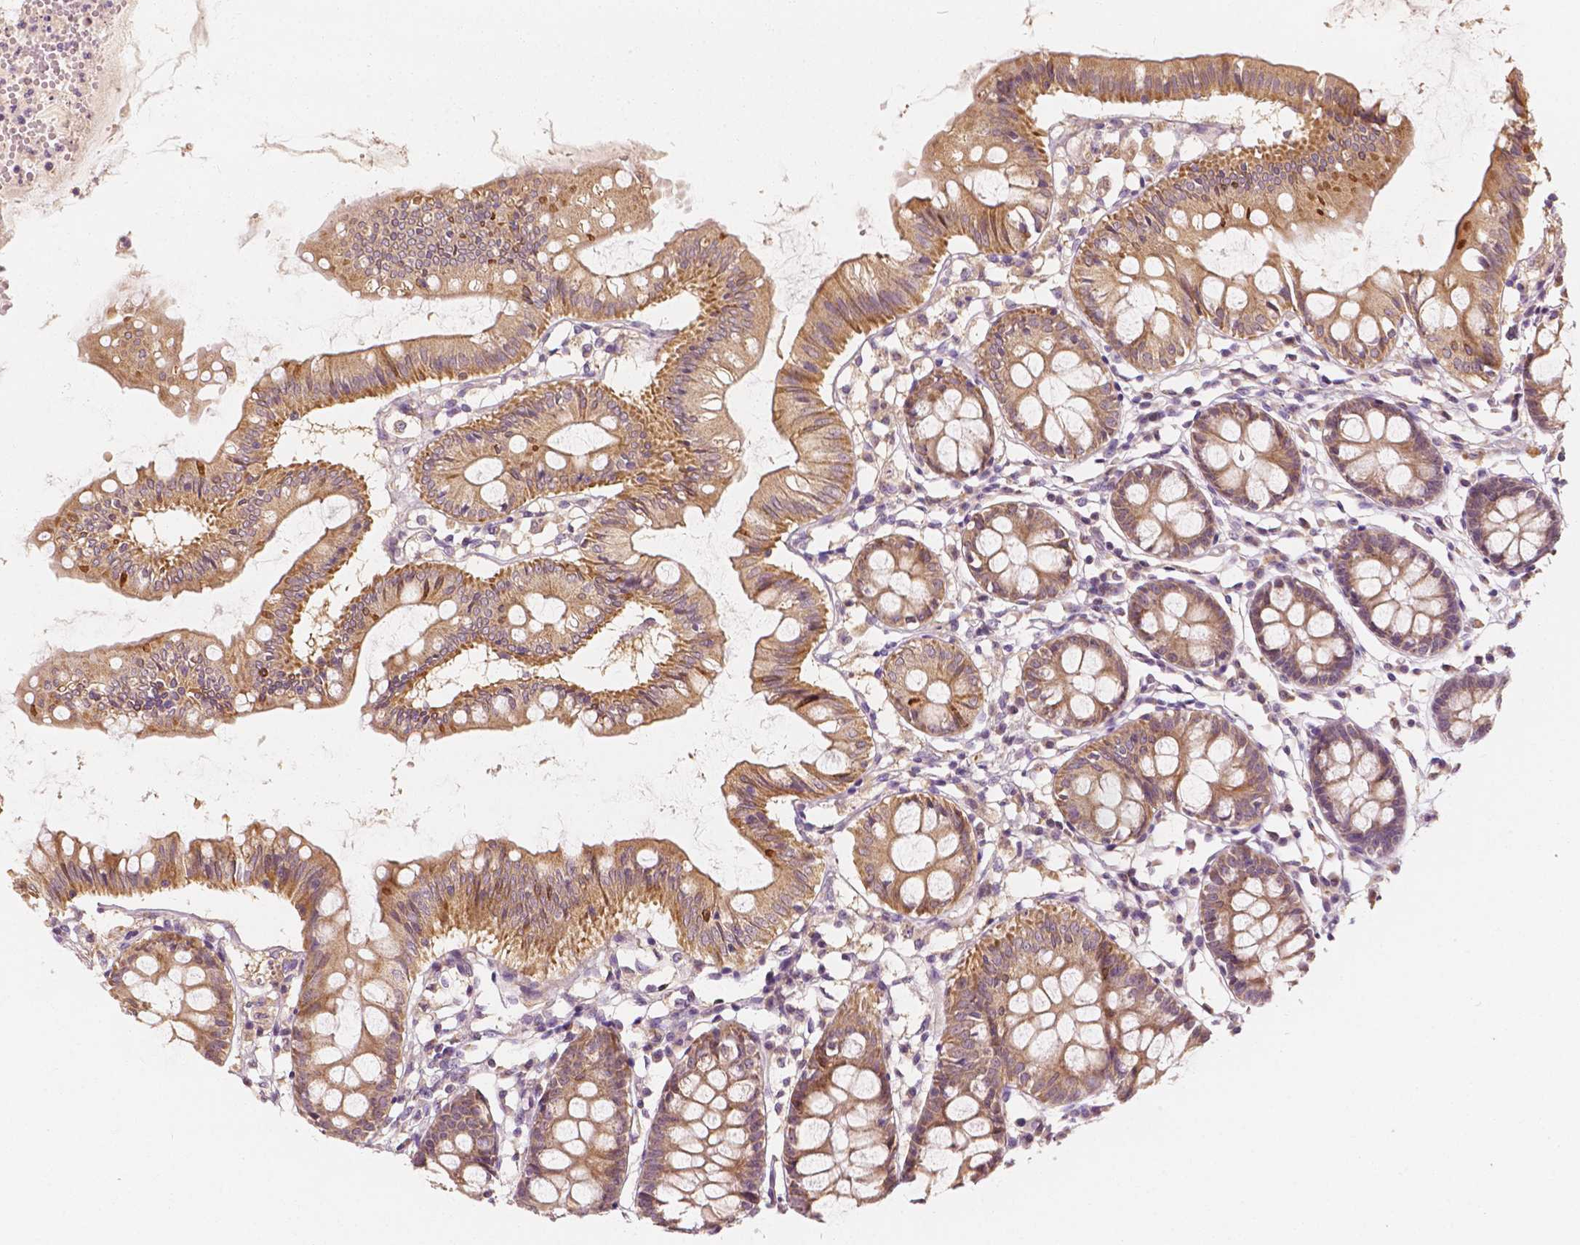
{"staining": {"intensity": "weak", "quantity": "<25%", "location": "cytoplasmic/membranous"}, "tissue": "colon", "cell_type": "Endothelial cells", "image_type": "normal", "snomed": [{"axis": "morphology", "description": "Normal tissue, NOS"}, {"axis": "topography", "description": "Colon"}], "caption": "High power microscopy image of an IHC photomicrograph of unremarkable colon, revealing no significant expression in endothelial cells.", "gene": "SHPK", "patient": {"sex": "female", "age": 84}}